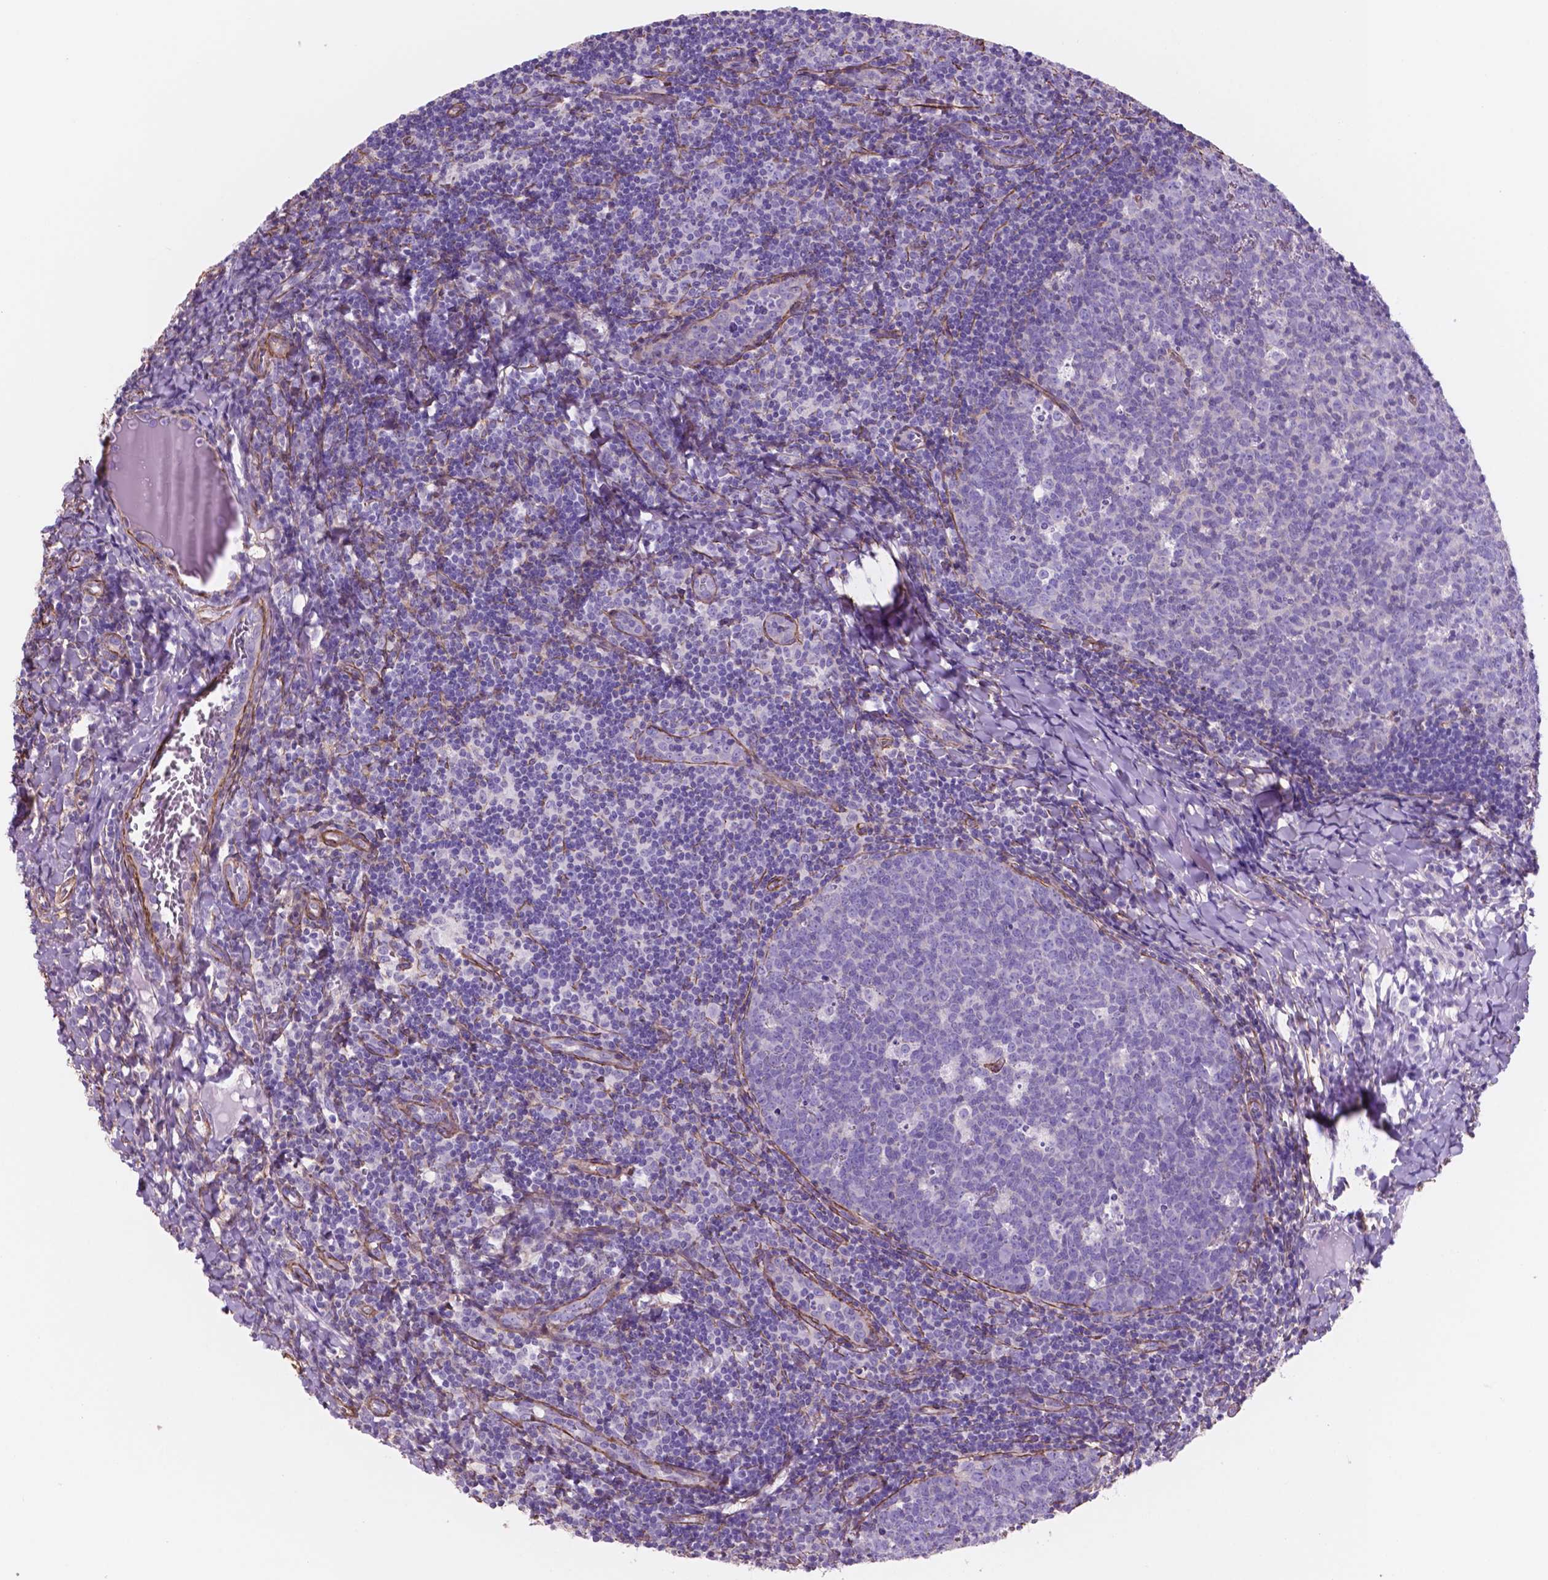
{"staining": {"intensity": "negative", "quantity": "none", "location": "none"}, "tissue": "lymph node", "cell_type": "Germinal center cells", "image_type": "normal", "snomed": [{"axis": "morphology", "description": "Normal tissue, NOS"}, {"axis": "topography", "description": "Lymph node"}], "caption": "Protein analysis of unremarkable lymph node exhibits no significant positivity in germinal center cells. The staining was performed using DAB (3,3'-diaminobenzidine) to visualize the protein expression in brown, while the nuclei were stained in blue with hematoxylin (Magnification: 20x).", "gene": "TOR2A", "patient": {"sex": "female", "age": 21}}